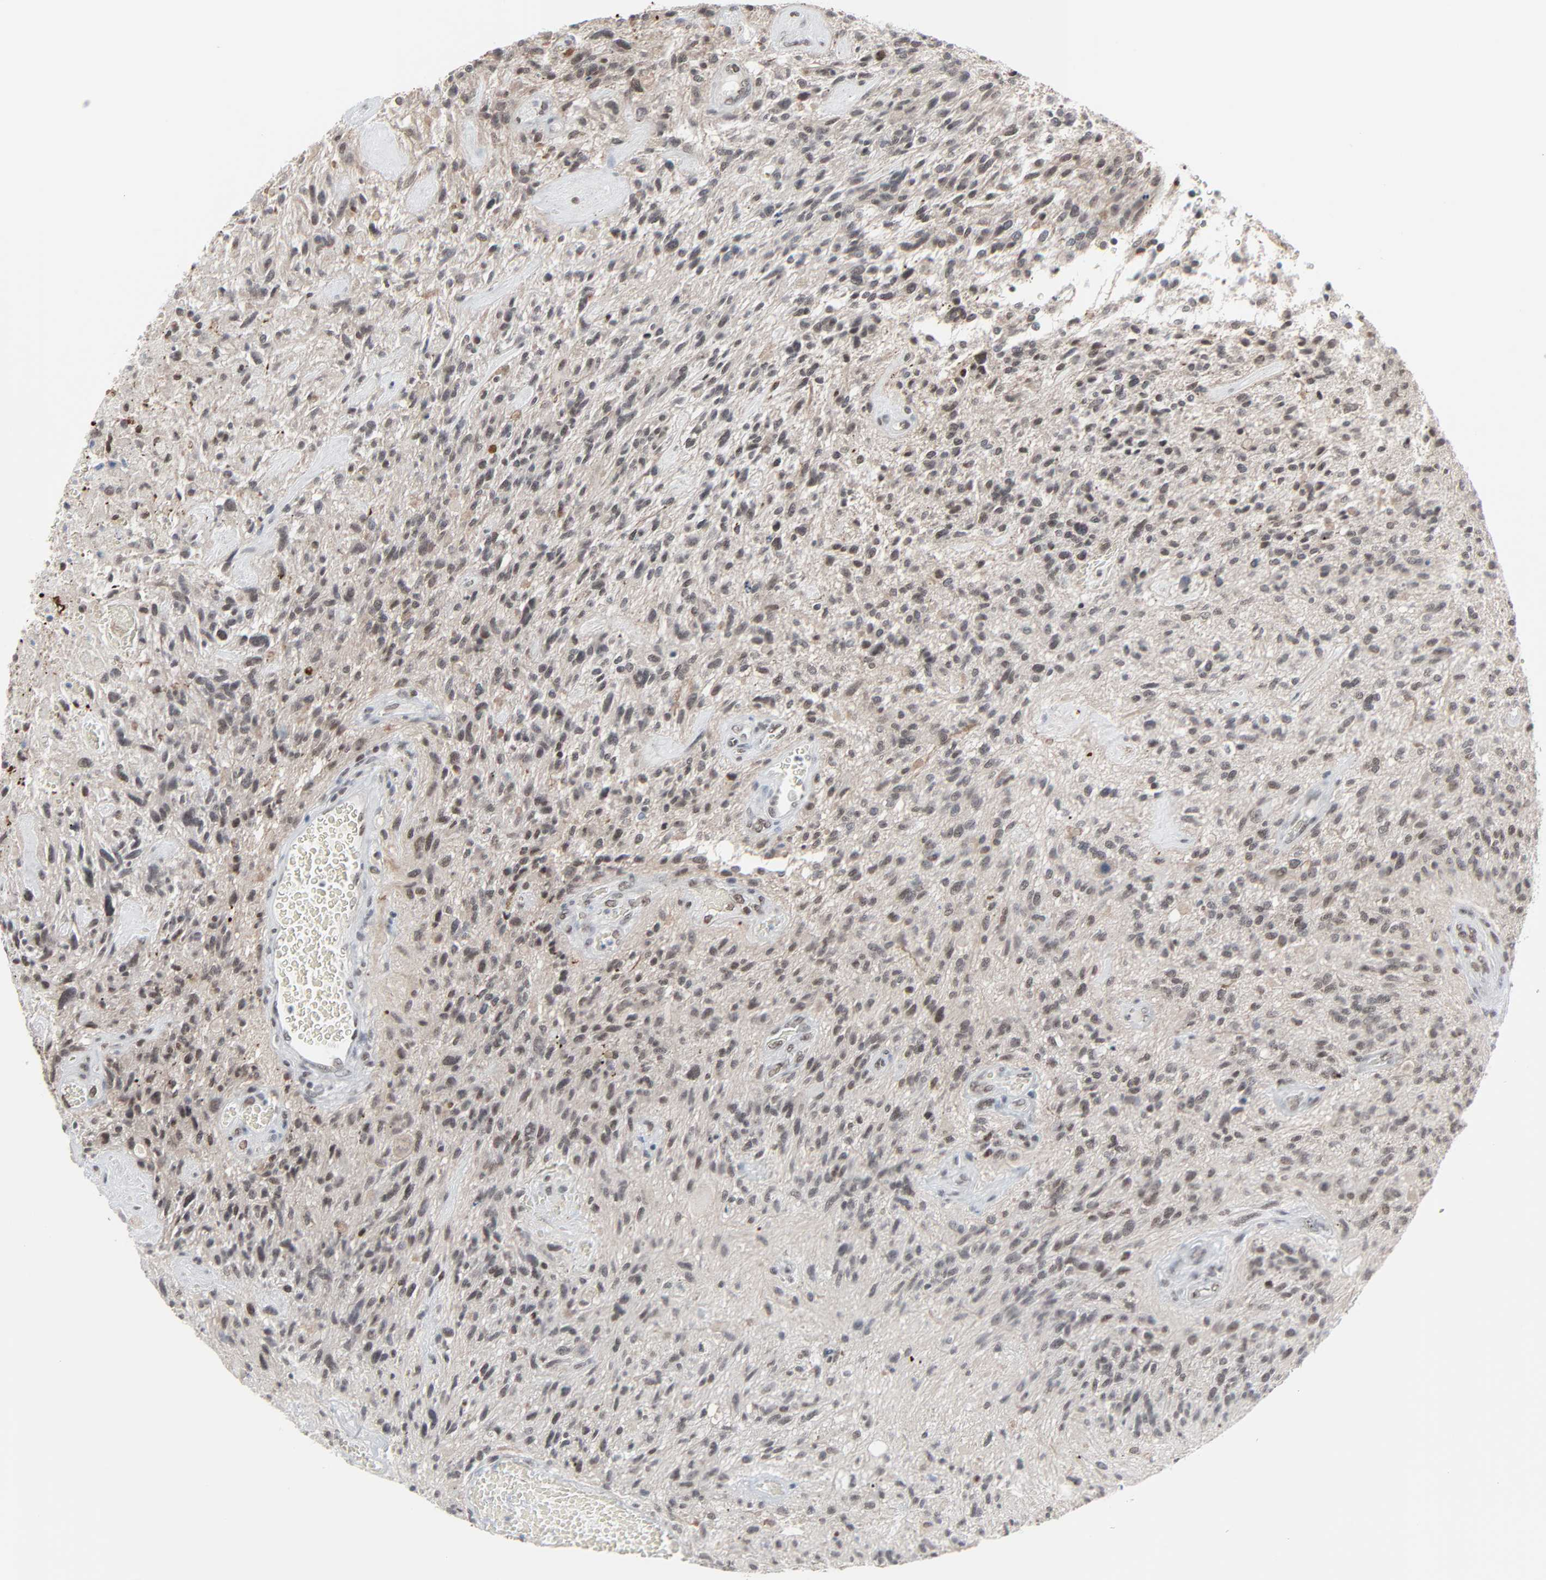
{"staining": {"intensity": "weak", "quantity": "25%-75%", "location": "nuclear"}, "tissue": "glioma", "cell_type": "Tumor cells", "image_type": "cancer", "snomed": [{"axis": "morphology", "description": "Normal tissue, NOS"}, {"axis": "morphology", "description": "Glioma, malignant, High grade"}, {"axis": "topography", "description": "Cerebral cortex"}], "caption": "Immunohistochemical staining of human malignant glioma (high-grade) exhibits low levels of weak nuclear protein staining in approximately 25%-75% of tumor cells. (DAB (3,3'-diaminobenzidine) = brown stain, brightfield microscopy at high magnification).", "gene": "FBXO28", "patient": {"sex": "male", "age": 75}}